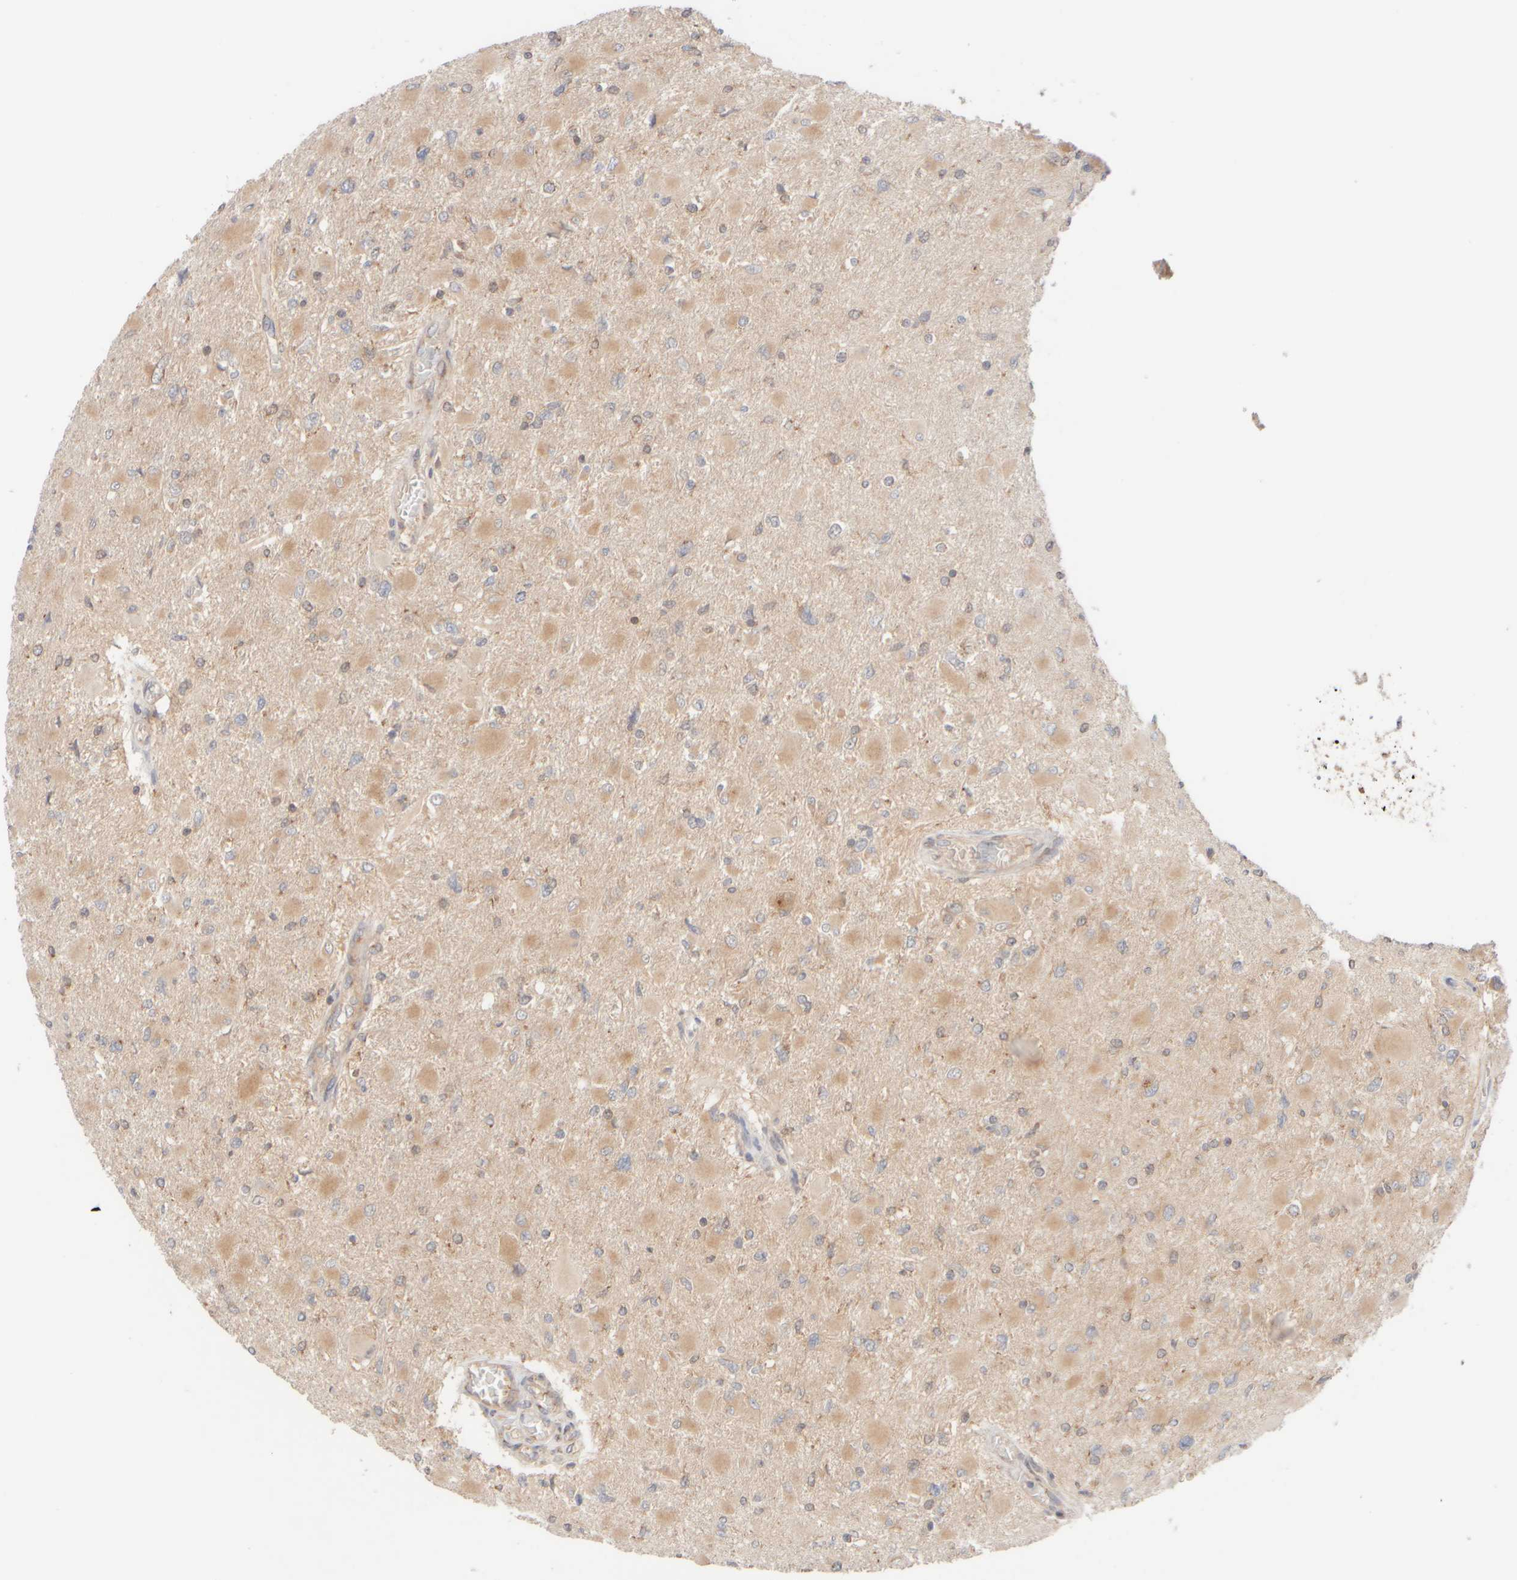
{"staining": {"intensity": "weak", "quantity": "25%-75%", "location": "cytoplasmic/membranous"}, "tissue": "glioma", "cell_type": "Tumor cells", "image_type": "cancer", "snomed": [{"axis": "morphology", "description": "Glioma, malignant, High grade"}, {"axis": "topography", "description": "Cerebral cortex"}], "caption": "Human malignant glioma (high-grade) stained with a brown dye reveals weak cytoplasmic/membranous positive positivity in approximately 25%-75% of tumor cells.", "gene": "RABEP1", "patient": {"sex": "female", "age": 36}}